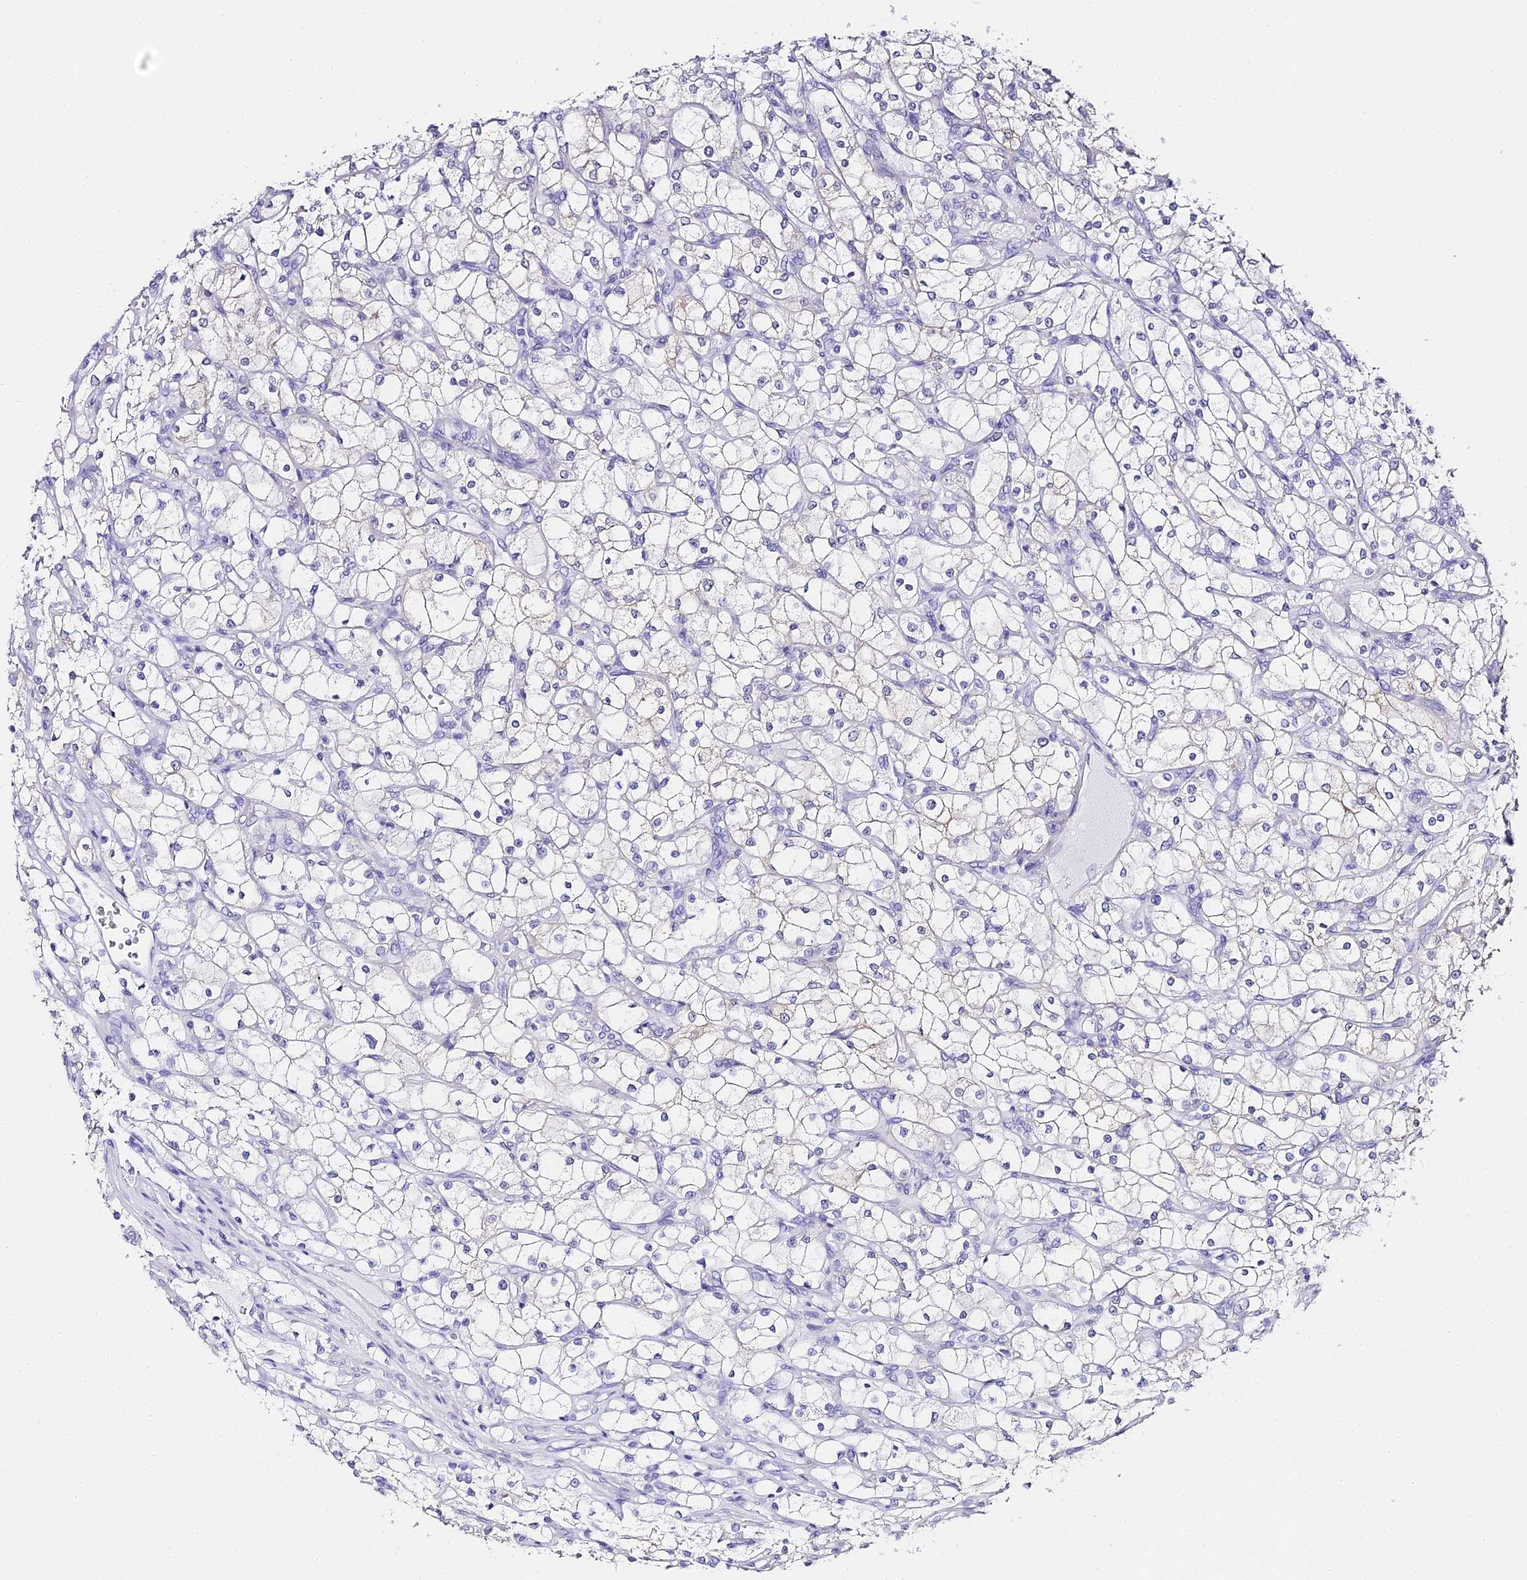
{"staining": {"intensity": "negative", "quantity": "none", "location": "none"}, "tissue": "renal cancer", "cell_type": "Tumor cells", "image_type": "cancer", "snomed": [{"axis": "morphology", "description": "Adenocarcinoma, NOS"}, {"axis": "topography", "description": "Kidney"}], "caption": "High magnification brightfield microscopy of renal cancer stained with DAB (brown) and counterstained with hematoxylin (blue): tumor cells show no significant staining.", "gene": "ABHD14A-ACY1", "patient": {"sex": "male", "age": 80}}